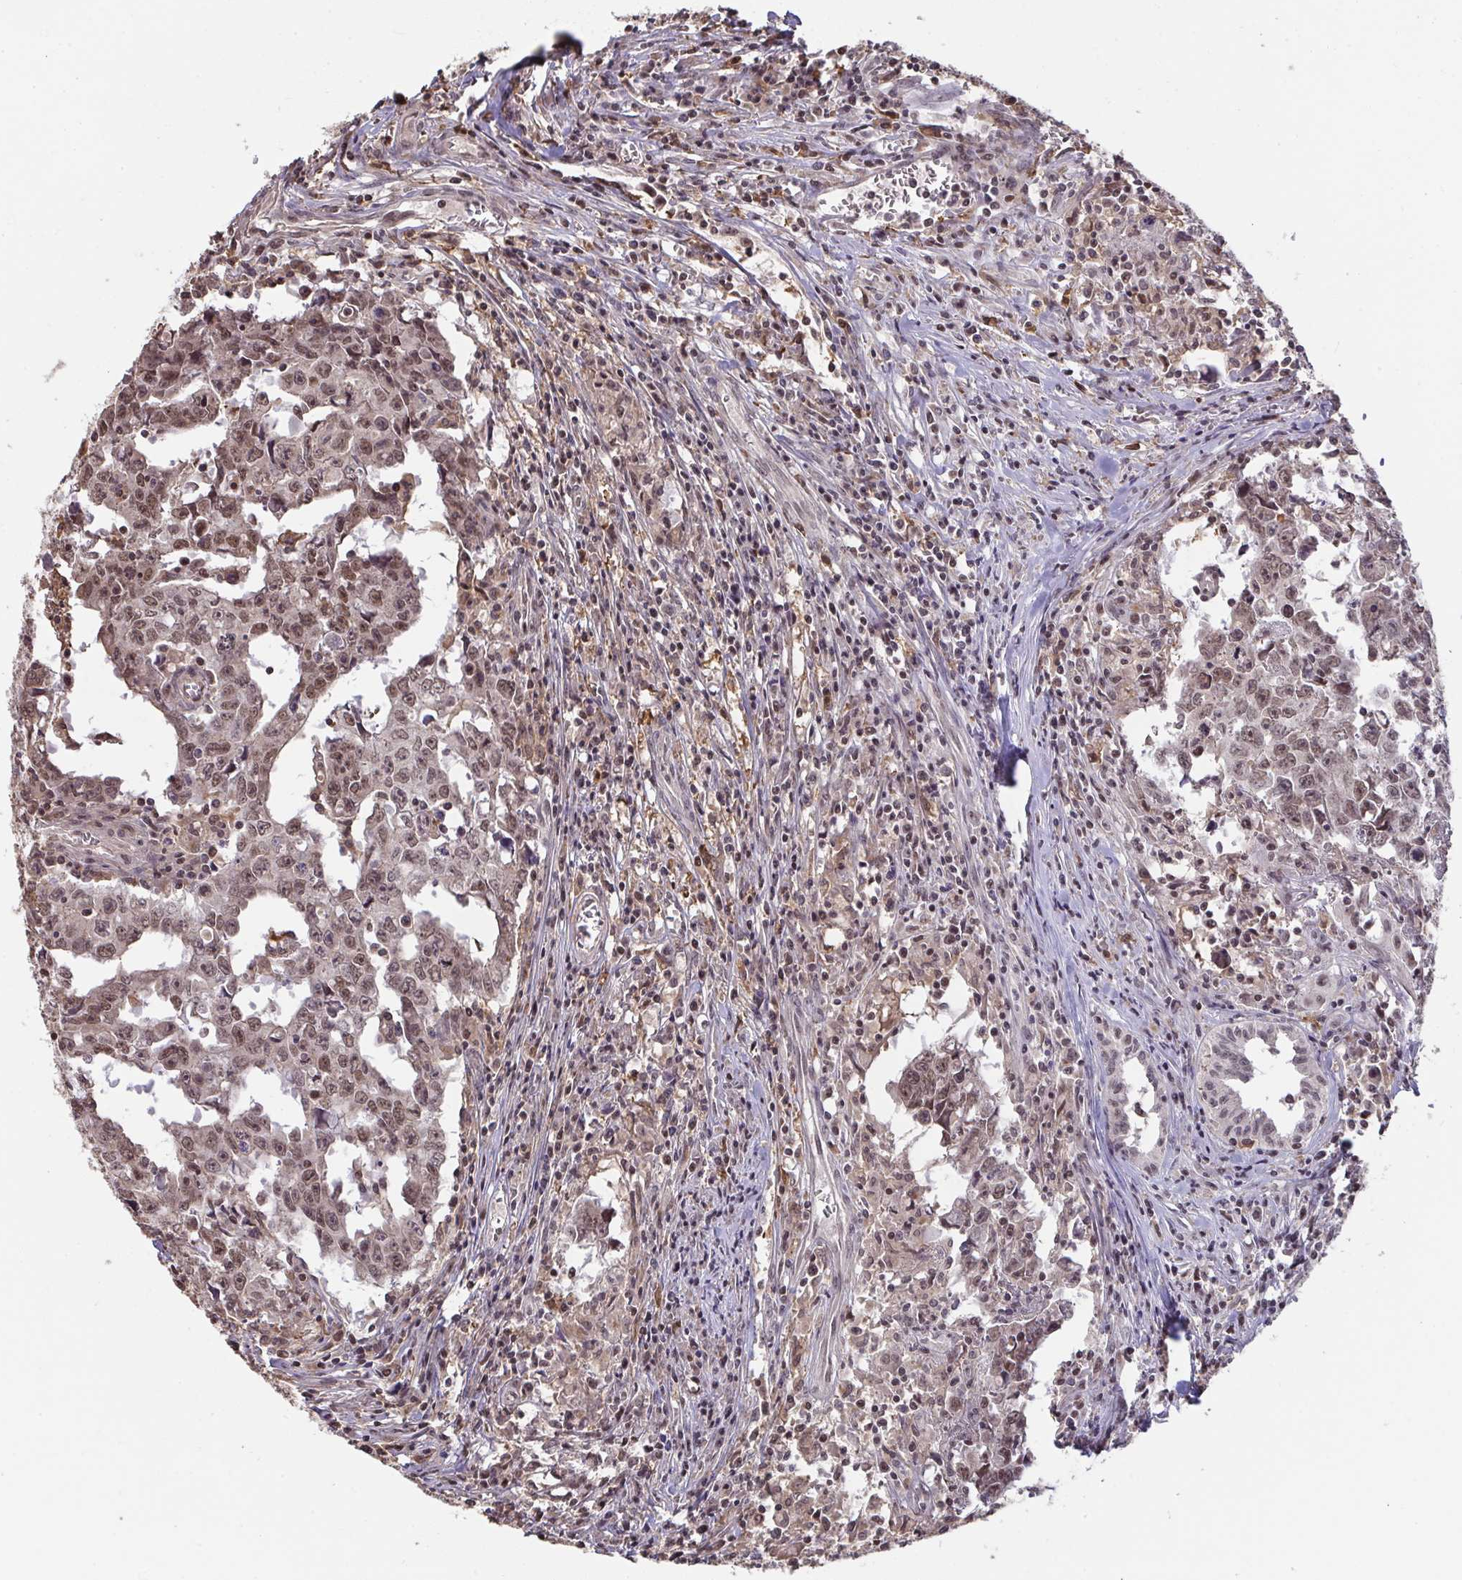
{"staining": {"intensity": "moderate", "quantity": ">75%", "location": "nuclear"}, "tissue": "testis cancer", "cell_type": "Tumor cells", "image_type": "cancer", "snomed": [{"axis": "morphology", "description": "Carcinoma, Embryonal, NOS"}, {"axis": "topography", "description": "Testis"}], "caption": "Testis cancer (embryonal carcinoma) was stained to show a protein in brown. There is medium levels of moderate nuclear positivity in about >75% of tumor cells. The protein of interest is shown in brown color, while the nuclei are stained blue.", "gene": "SAP30", "patient": {"sex": "male", "age": 22}}